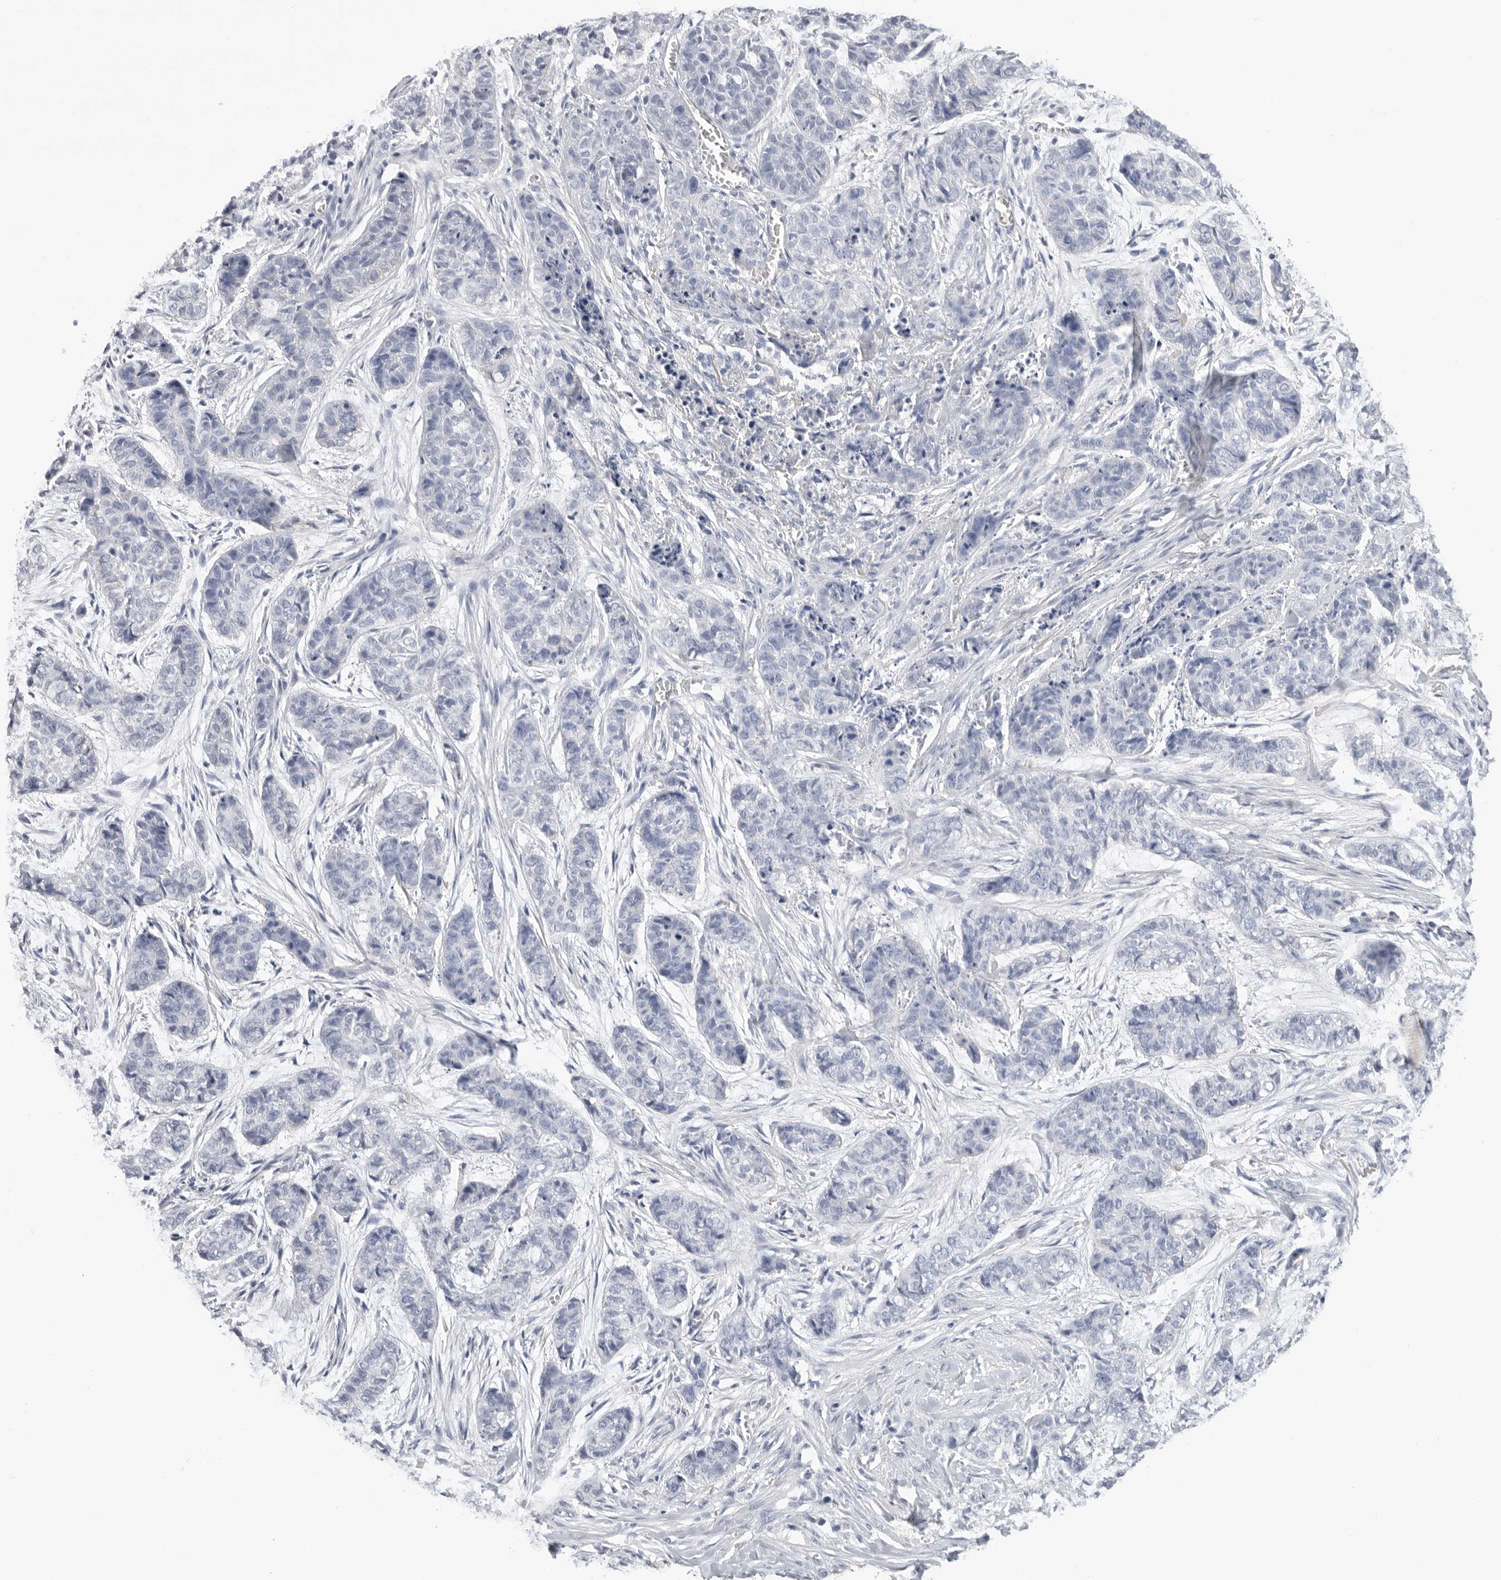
{"staining": {"intensity": "negative", "quantity": "none", "location": "none"}, "tissue": "skin cancer", "cell_type": "Tumor cells", "image_type": "cancer", "snomed": [{"axis": "morphology", "description": "Basal cell carcinoma"}, {"axis": "topography", "description": "Skin"}], "caption": "Immunohistochemistry (IHC) of human skin cancer exhibits no staining in tumor cells.", "gene": "APOA2", "patient": {"sex": "female", "age": 64}}